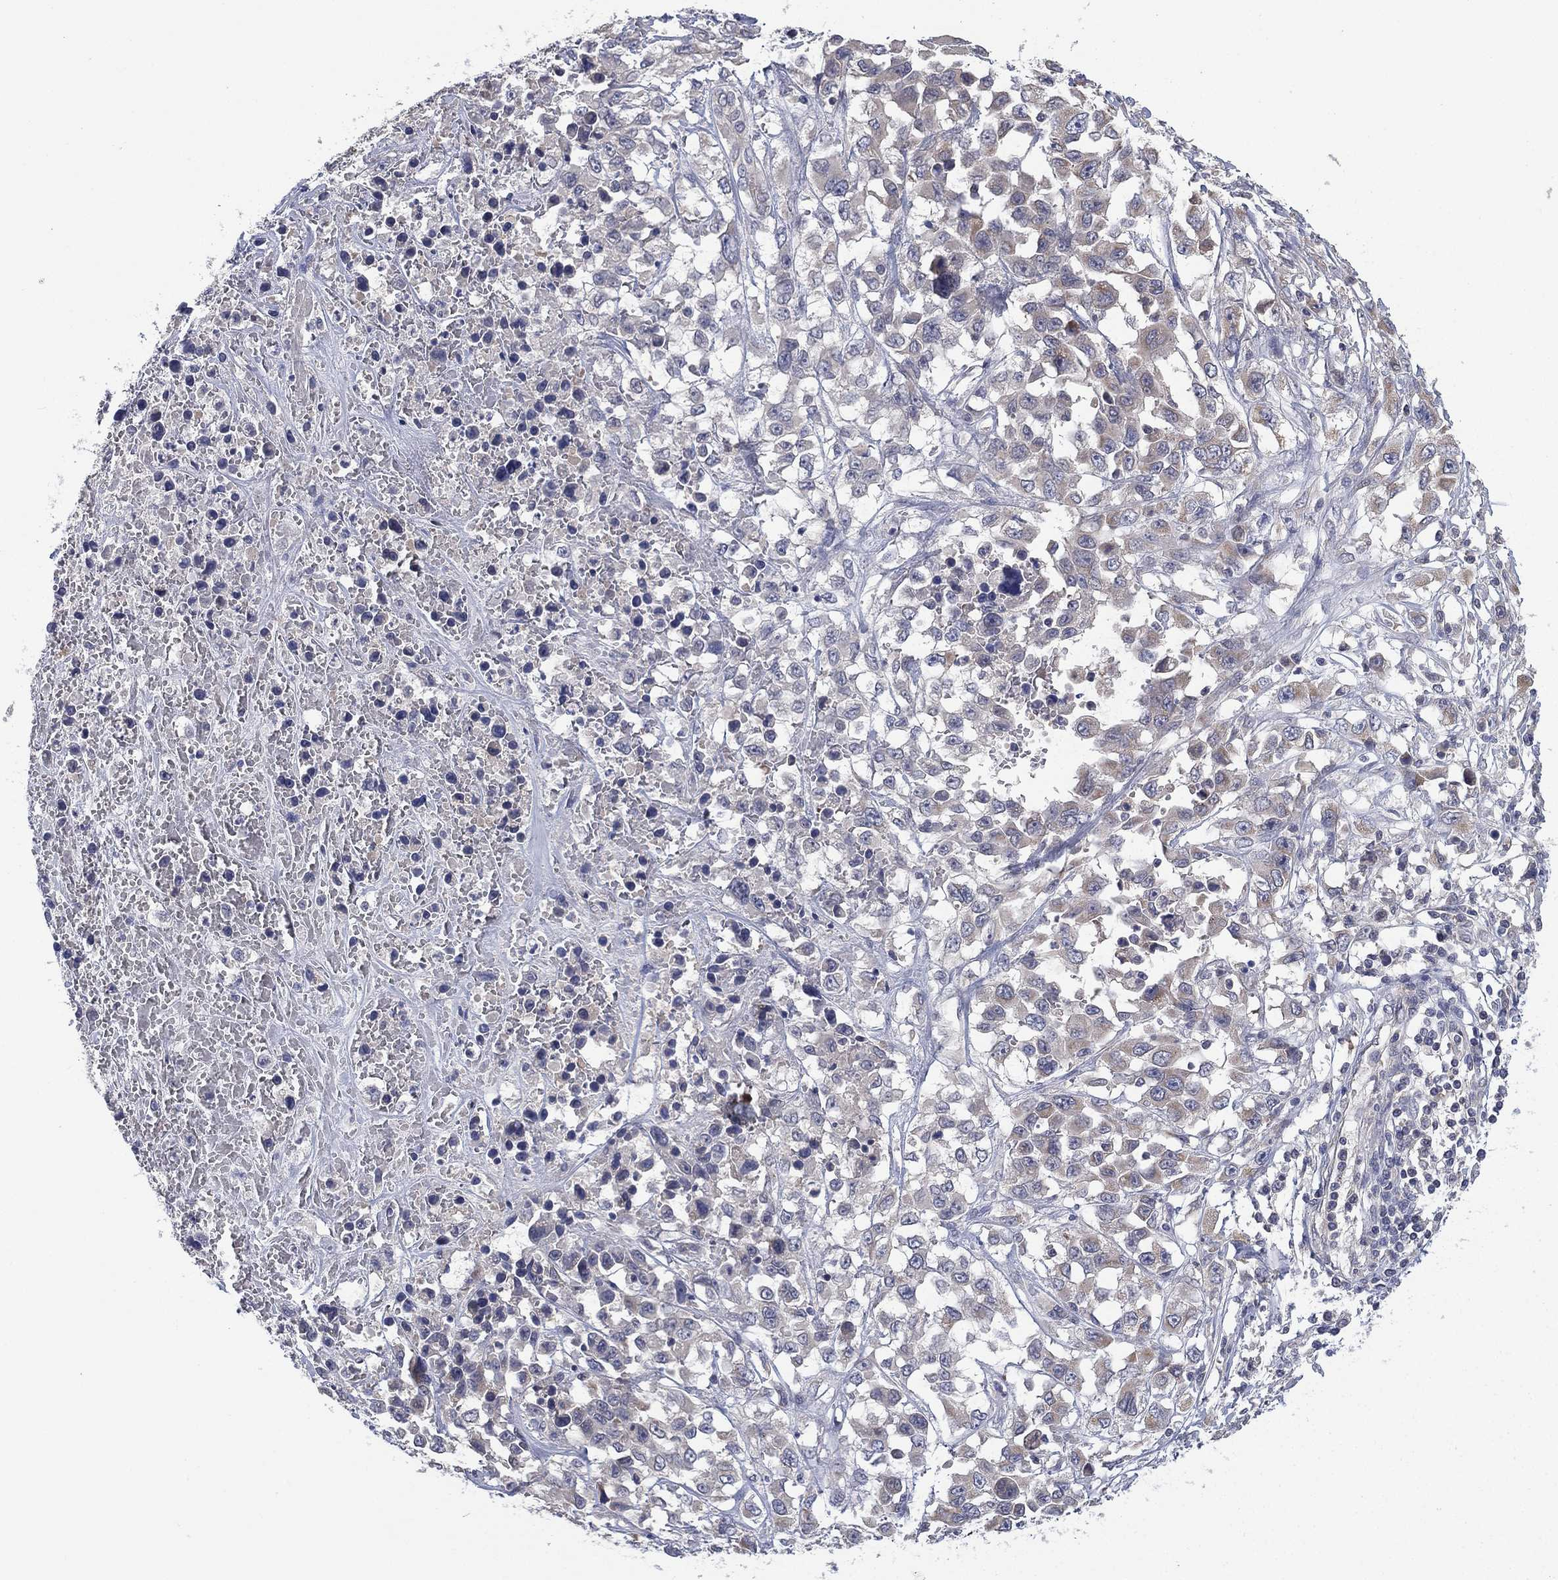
{"staining": {"intensity": "negative", "quantity": "none", "location": "none"}, "tissue": "liver cancer", "cell_type": "Tumor cells", "image_type": "cancer", "snomed": [{"axis": "morphology", "description": "Adenocarcinoma, NOS"}, {"axis": "morphology", "description": "Cholangiocarcinoma"}, {"axis": "topography", "description": "Liver"}], "caption": "The image exhibits no staining of tumor cells in liver adenocarcinoma.", "gene": "MPP7", "patient": {"sex": "male", "age": 64}}